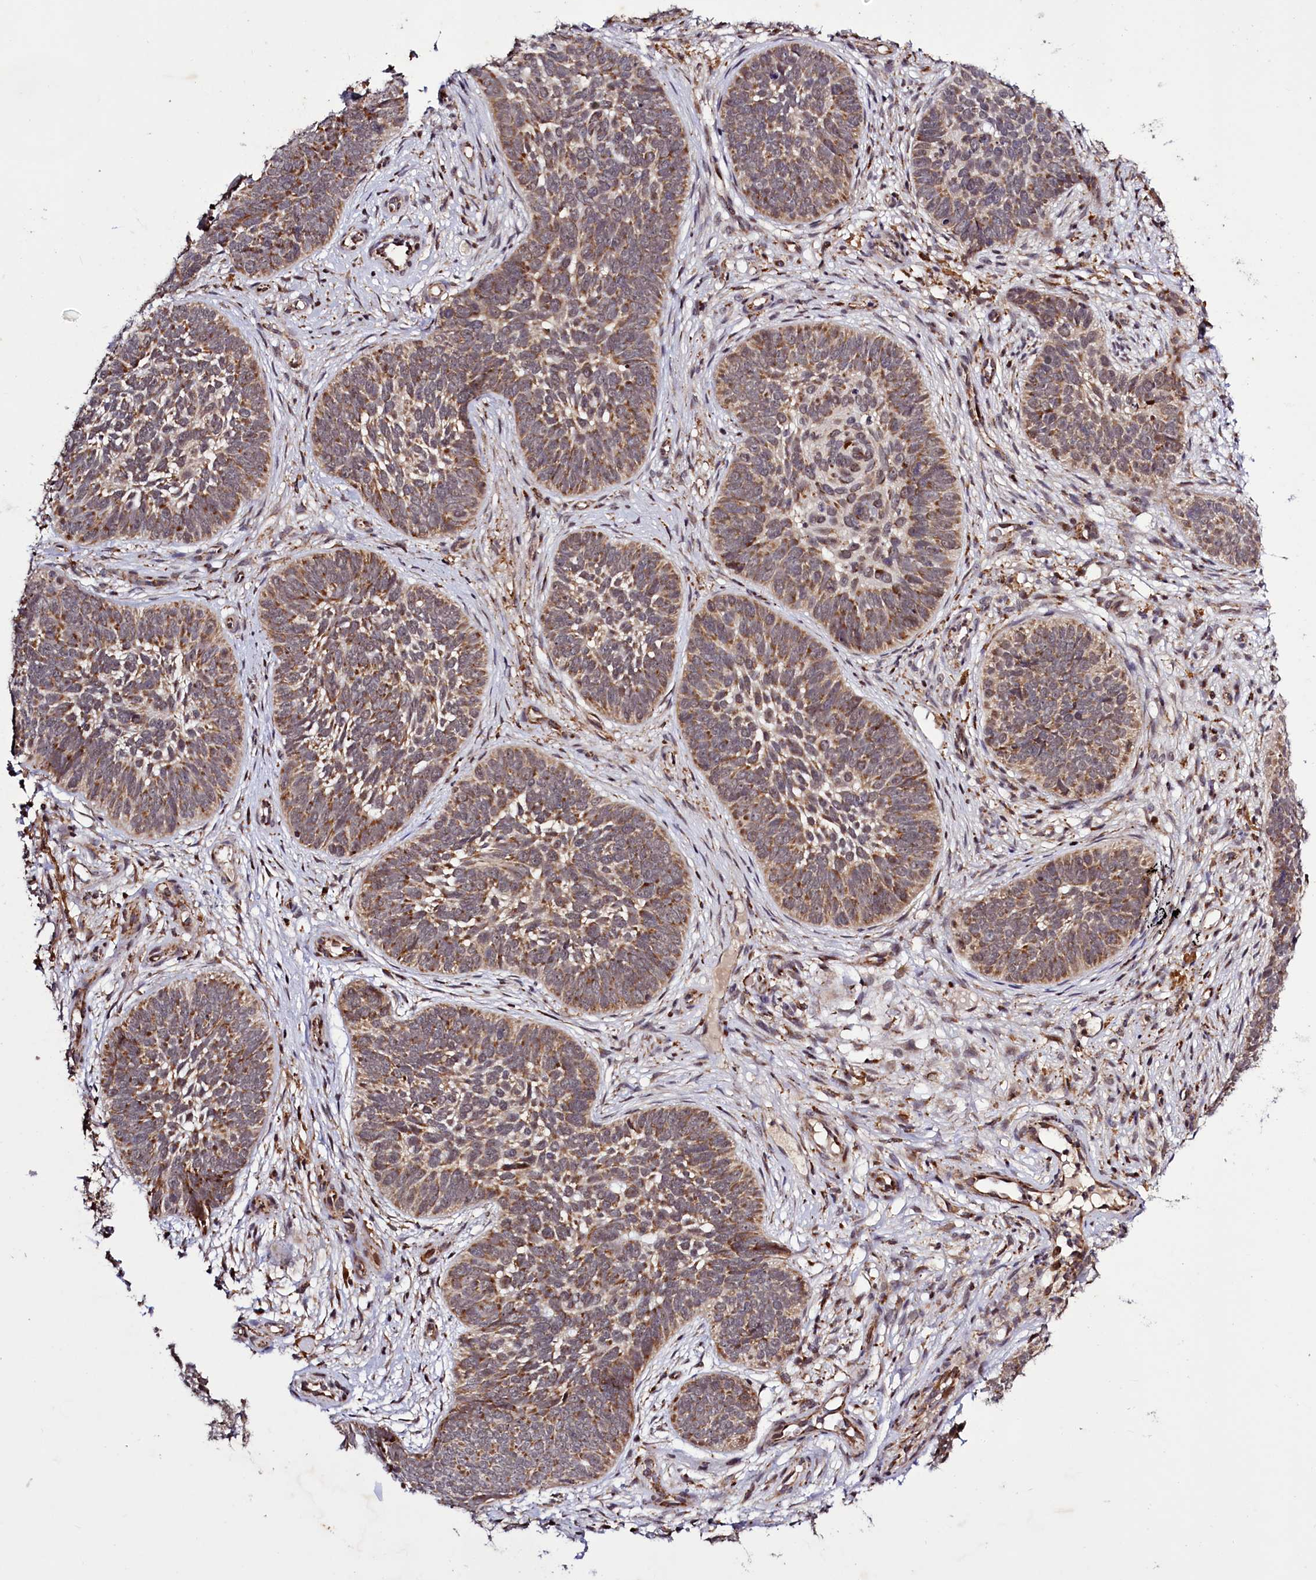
{"staining": {"intensity": "moderate", "quantity": ">75%", "location": "cytoplasmic/membranous"}, "tissue": "skin cancer", "cell_type": "Tumor cells", "image_type": "cancer", "snomed": [{"axis": "morphology", "description": "Basal cell carcinoma"}, {"axis": "topography", "description": "Skin"}], "caption": "Moderate cytoplasmic/membranous expression is appreciated in about >75% of tumor cells in skin cancer (basal cell carcinoma).", "gene": "DYNC2H1", "patient": {"sex": "male", "age": 89}}